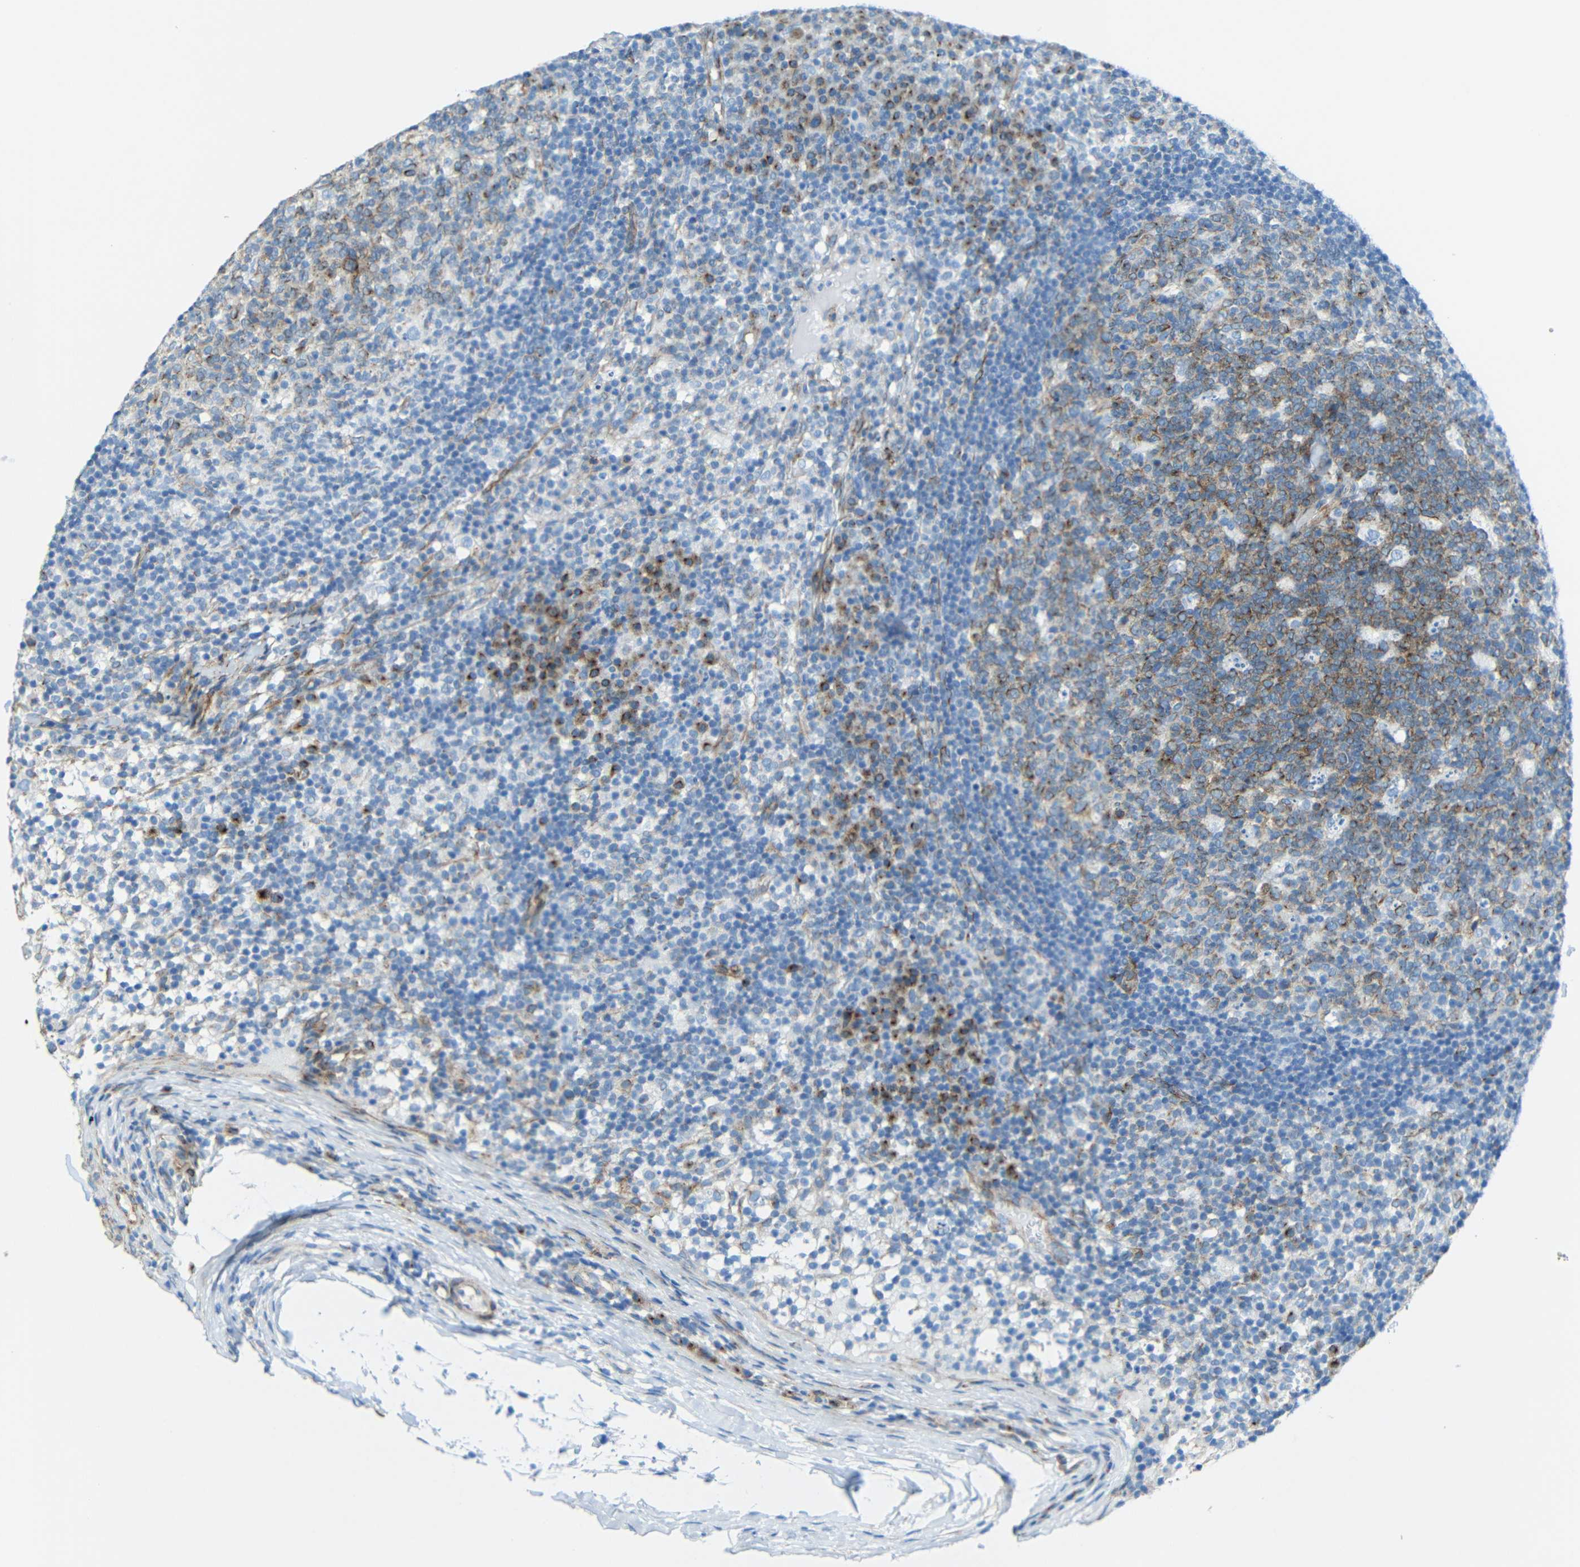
{"staining": {"intensity": "moderate", "quantity": "25%-75%", "location": "cytoplasmic/membranous"}, "tissue": "lymph node", "cell_type": "Germinal center cells", "image_type": "normal", "snomed": [{"axis": "morphology", "description": "Normal tissue, NOS"}, {"axis": "morphology", "description": "Inflammation, NOS"}, {"axis": "topography", "description": "Lymph node"}], "caption": "Immunohistochemical staining of normal lymph node displays moderate cytoplasmic/membranous protein staining in about 25%-75% of germinal center cells.", "gene": "TUBB4B", "patient": {"sex": "male", "age": 55}}